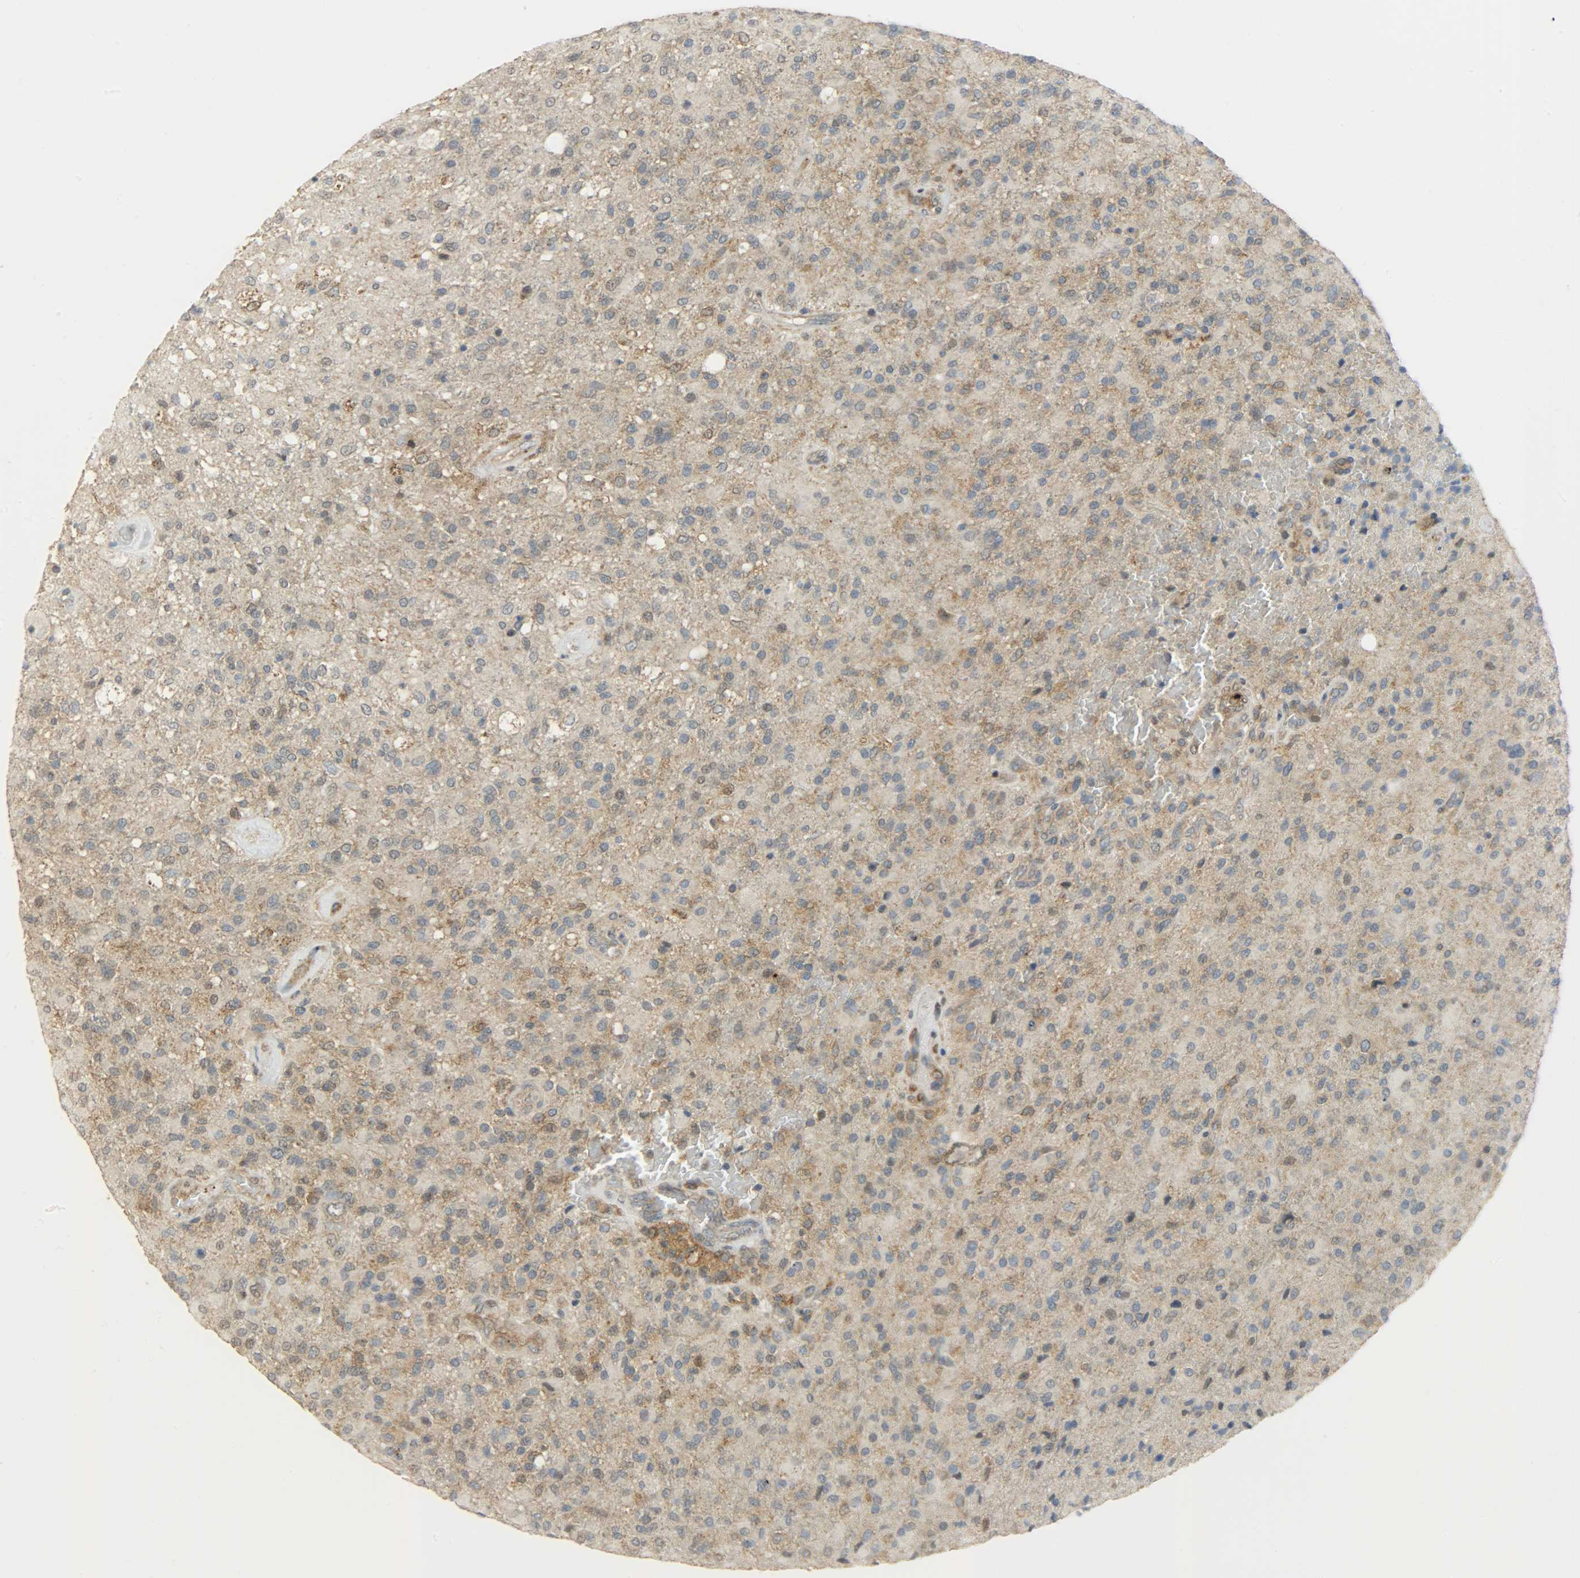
{"staining": {"intensity": "moderate", "quantity": ">75%", "location": "cytoplasmic/membranous"}, "tissue": "glioma", "cell_type": "Tumor cells", "image_type": "cancer", "snomed": [{"axis": "morphology", "description": "Glioma, malignant, High grade"}, {"axis": "topography", "description": "Brain"}], "caption": "Malignant high-grade glioma stained for a protein (brown) reveals moderate cytoplasmic/membranous positive expression in approximately >75% of tumor cells.", "gene": "GIT2", "patient": {"sex": "male", "age": 71}}